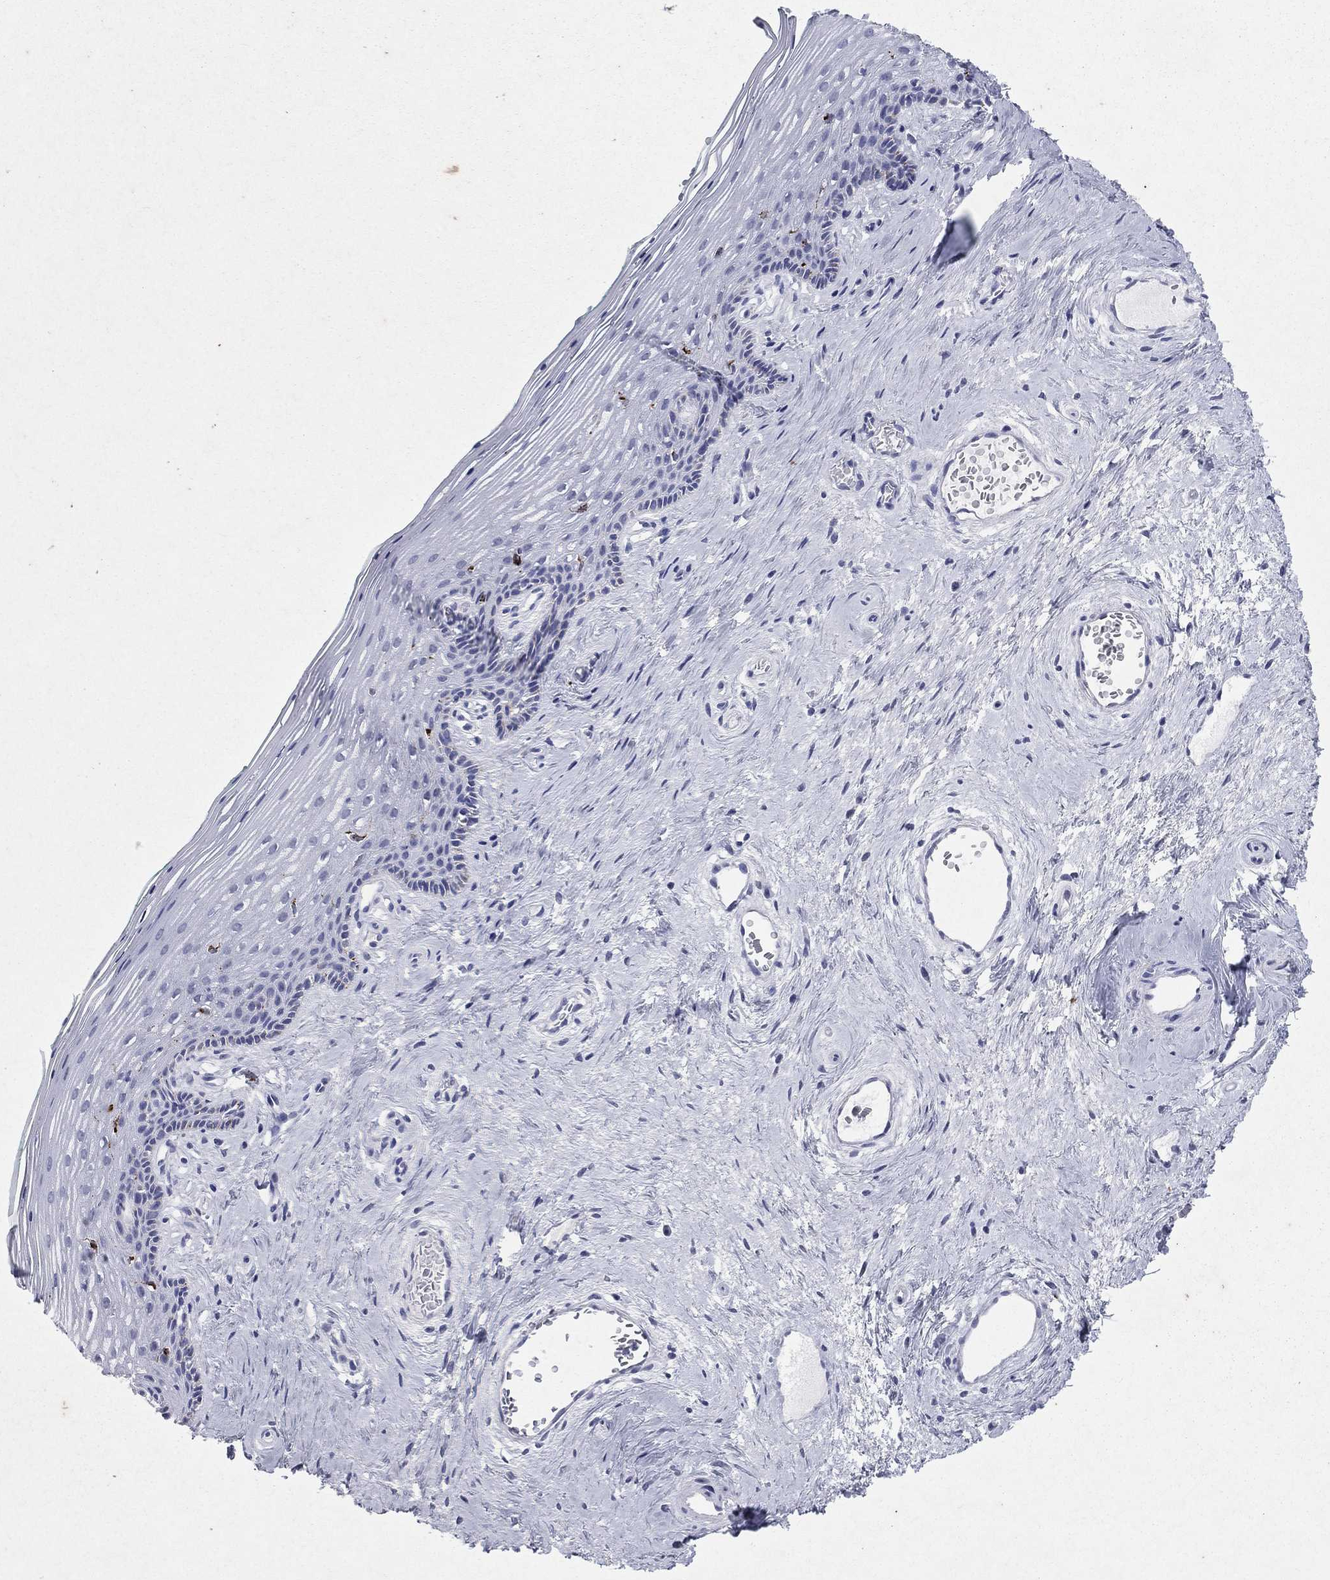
{"staining": {"intensity": "negative", "quantity": "none", "location": "none"}, "tissue": "vagina", "cell_type": "Squamous epithelial cells", "image_type": "normal", "snomed": [{"axis": "morphology", "description": "Normal tissue, NOS"}, {"axis": "topography", "description": "Vagina"}], "caption": "The immunohistochemistry (IHC) micrograph has no significant staining in squamous epithelial cells of vagina.", "gene": "HLA", "patient": {"sex": "female", "age": 45}}